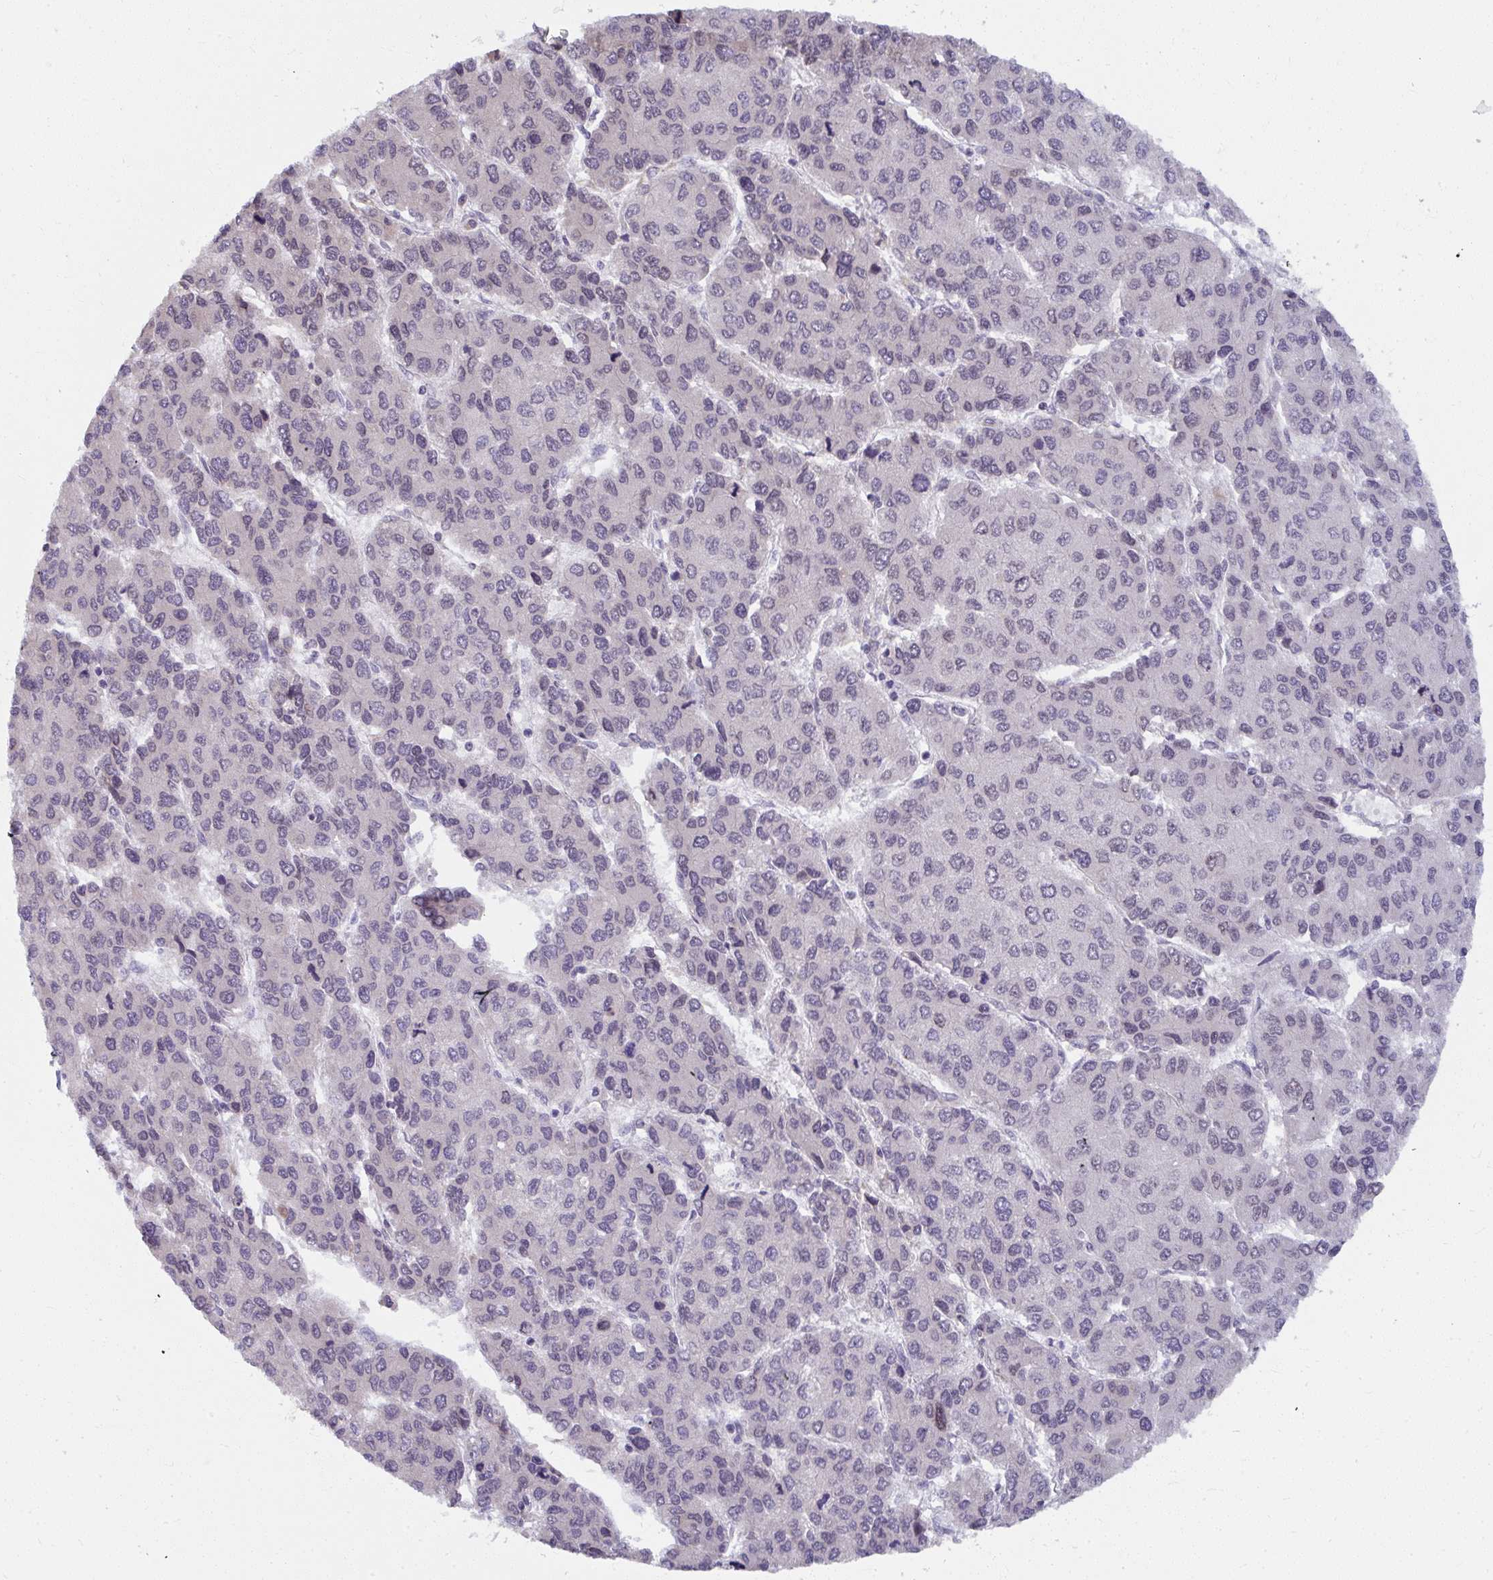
{"staining": {"intensity": "negative", "quantity": "none", "location": "none"}, "tissue": "liver cancer", "cell_type": "Tumor cells", "image_type": "cancer", "snomed": [{"axis": "morphology", "description": "Carcinoma, Hepatocellular, NOS"}, {"axis": "topography", "description": "Liver"}], "caption": "Immunohistochemistry histopathology image of liver hepatocellular carcinoma stained for a protein (brown), which reveals no staining in tumor cells.", "gene": "NMNAT1", "patient": {"sex": "female", "age": 66}}